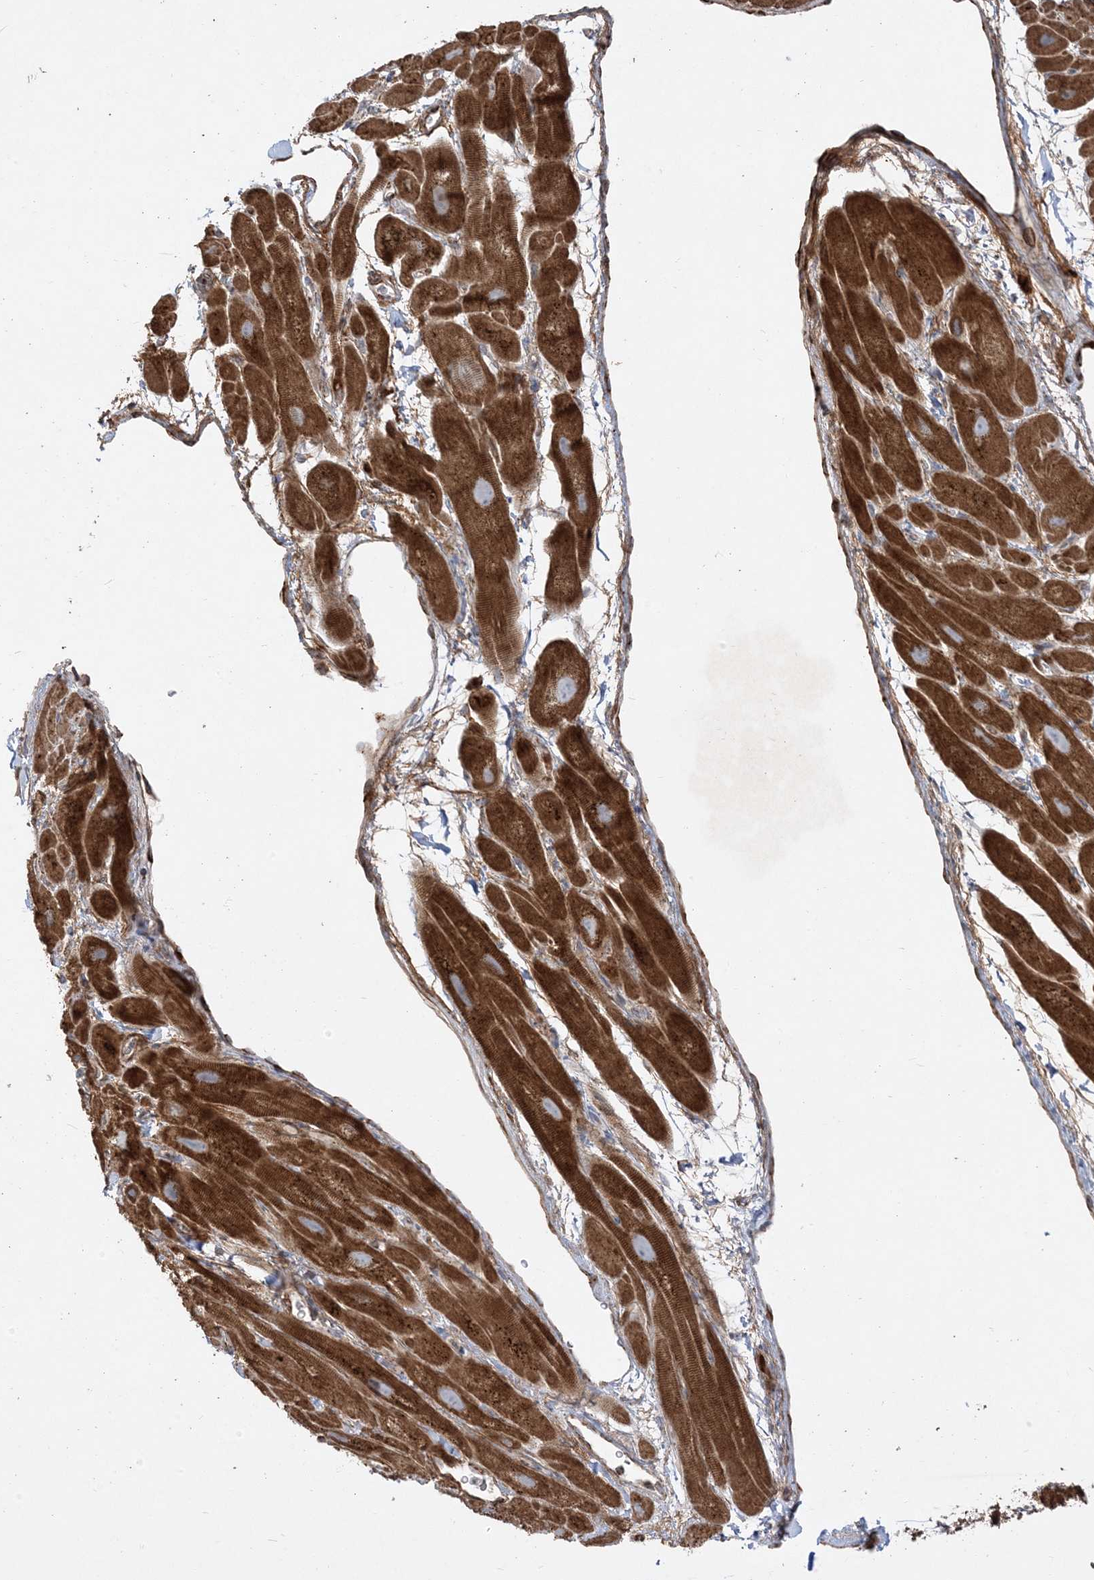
{"staining": {"intensity": "strong", "quantity": ">75%", "location": "cytoplasmic/membranous"}, "tissue": "heart muscle", "cell_type": "Cardiomyocytes", "image_type": "normal", "snomed": [{"axis": "morphology", "description": "Normal tissue, NOS"}, {"axis": "topography", "description": "Heart"}], "caption": "IHC (DAB) staining of normal heart muscle exhibits strong cytoplasmic/membranous protein expression in approximately >75% of cardiomyocytes.", "gene": "AARS2", "patient": {"sex": "male", "age": 49}}